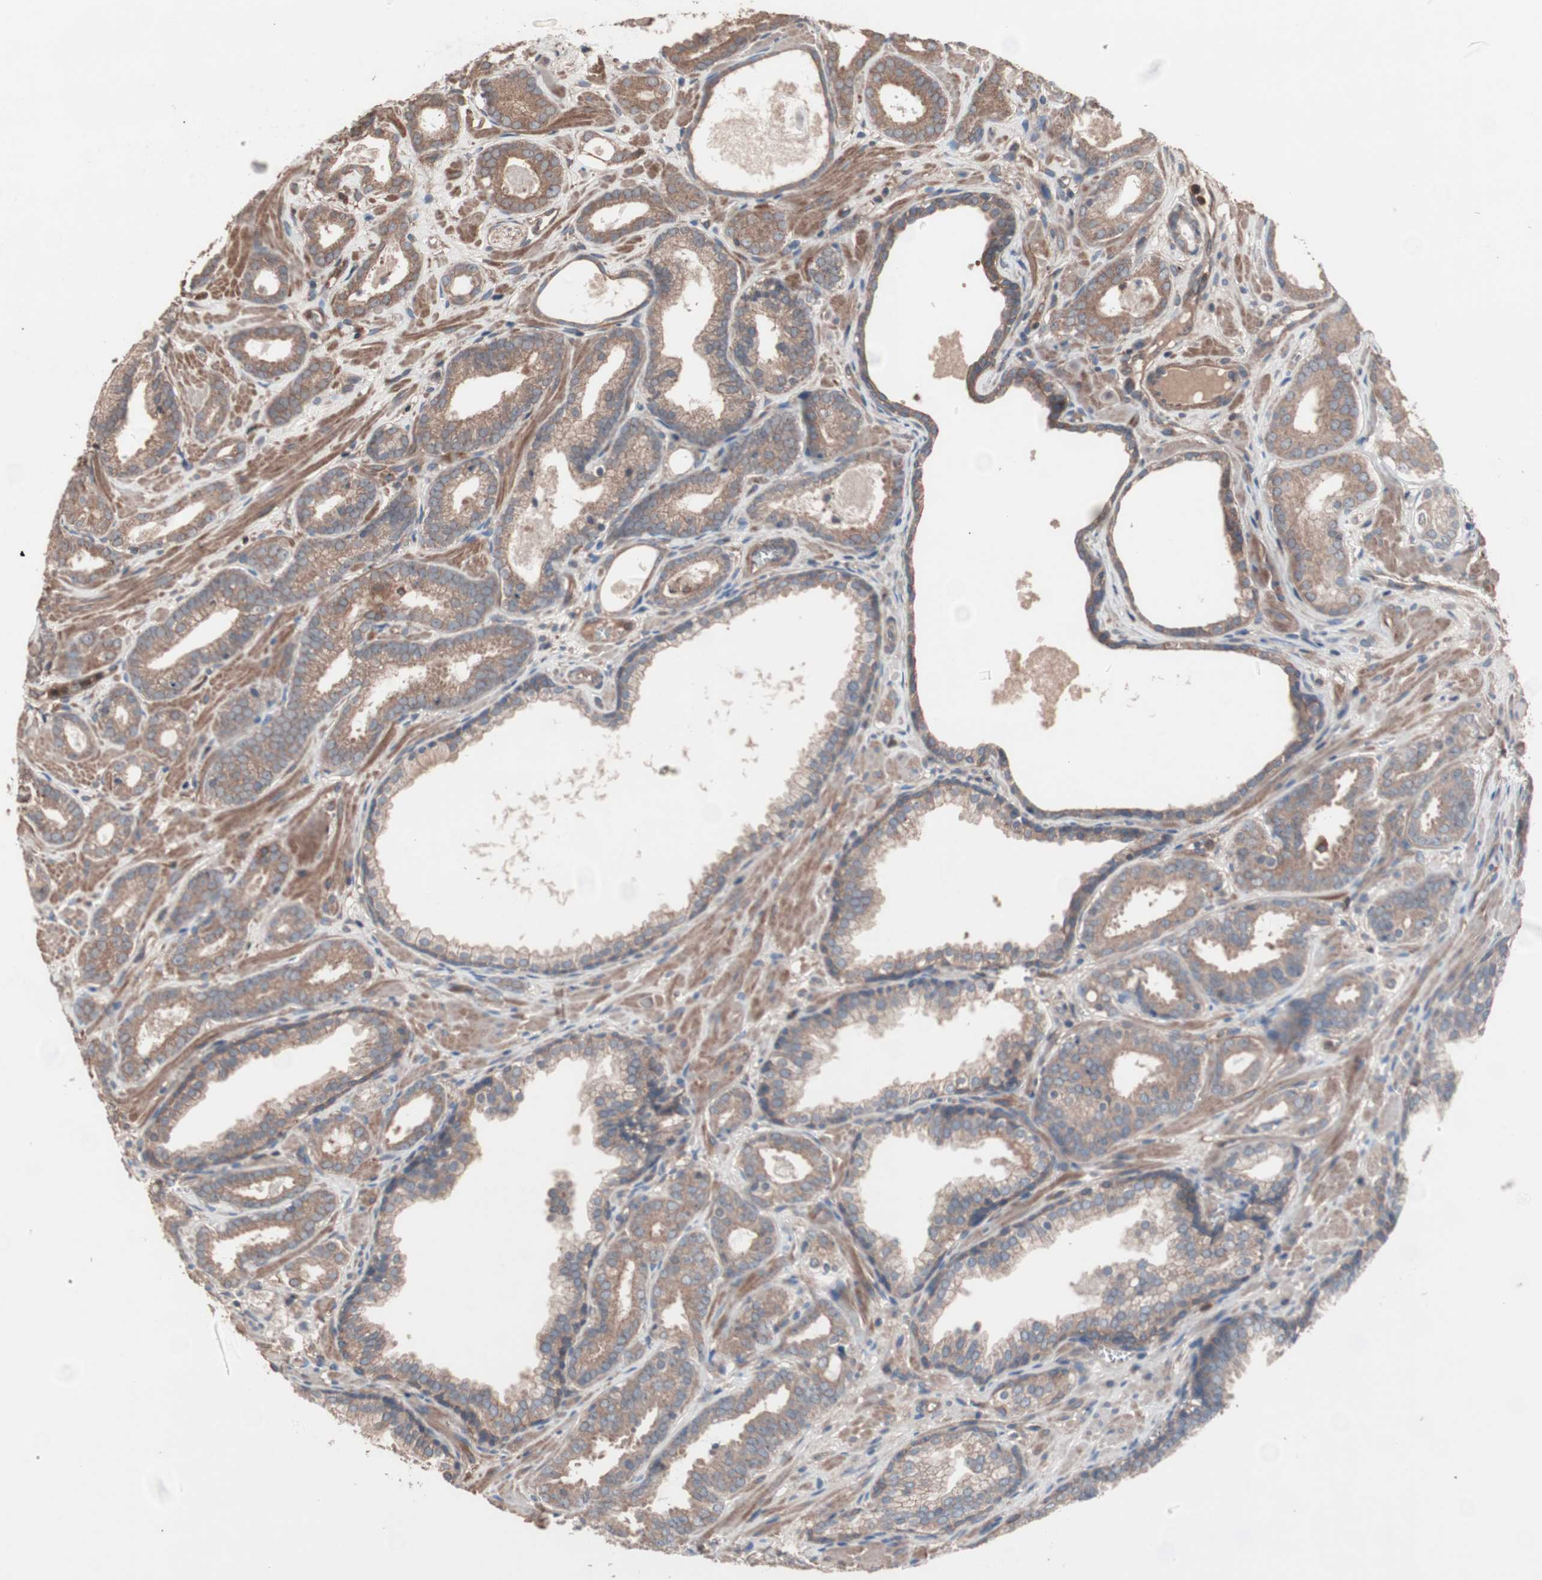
{"staining": {"intensity": "moderate", "quantity": ">75%", "location": "cytoplasmic/membranous"}, "tissue": "prostate cancer", "cell_type": "Tumor cells", "image_type": "cancer", "snomed": [{"axis": "morphology", "description": "Adenocarcinoma, Low grade"}, {"axis": "topography", "description": "Prostate"}], "caption": "DAB (3,3'-diaminobenzidine) immunohistochemical staining of human prostate cancer exhibits moderate cytoplasmic/membranous protein expression in about >75% of tumor cells. The protein of interest is stained brown, and the nuclei are stained in blue (DAB IHC with brightfield microscopy, high magnification).", "gene": "ATG7", "patient": {"sex": "male", "age": 57}}